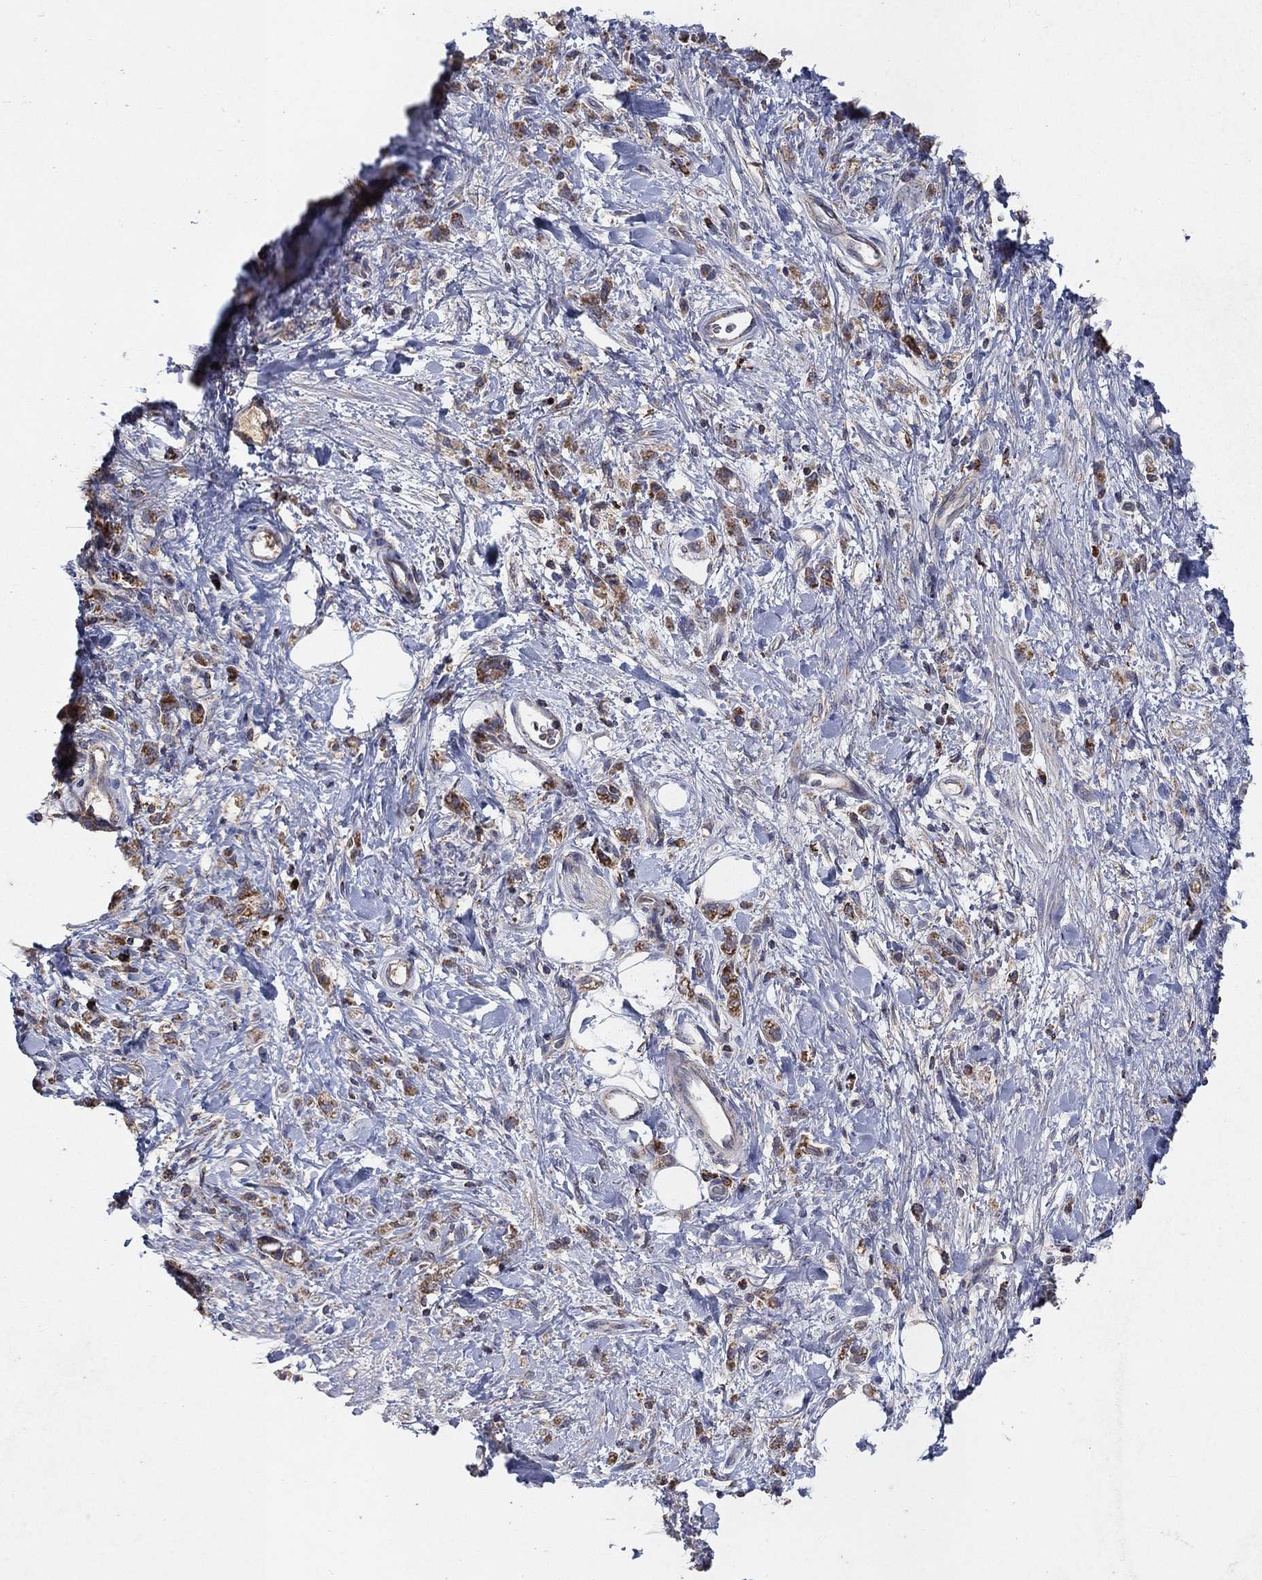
{"staining": {"intensity": "moderate", "quantity": ">75%", "location": "cytoplasmic/membranous"}, "tissue": "stomach cancer", "cell_type": "Tumor cells", "image_type": "cancer", "snomed": [{"axis": "morphology", "description": "Adenocarcinoma, NOS"}, {"axis": "topography", "description": "Stomach"}], "caption": "This photomicrograph reveals adenocarcinoma (stomach) stained with immunohistochemistry (IHC) to label a protein in brown. The cytoplasmic/membranous of tumor cells show moderate positivity for the protein. Nuclei are counter-stained blue.", "gene": "GPSM1", "patient": {"sex": "male", "age": 77}}